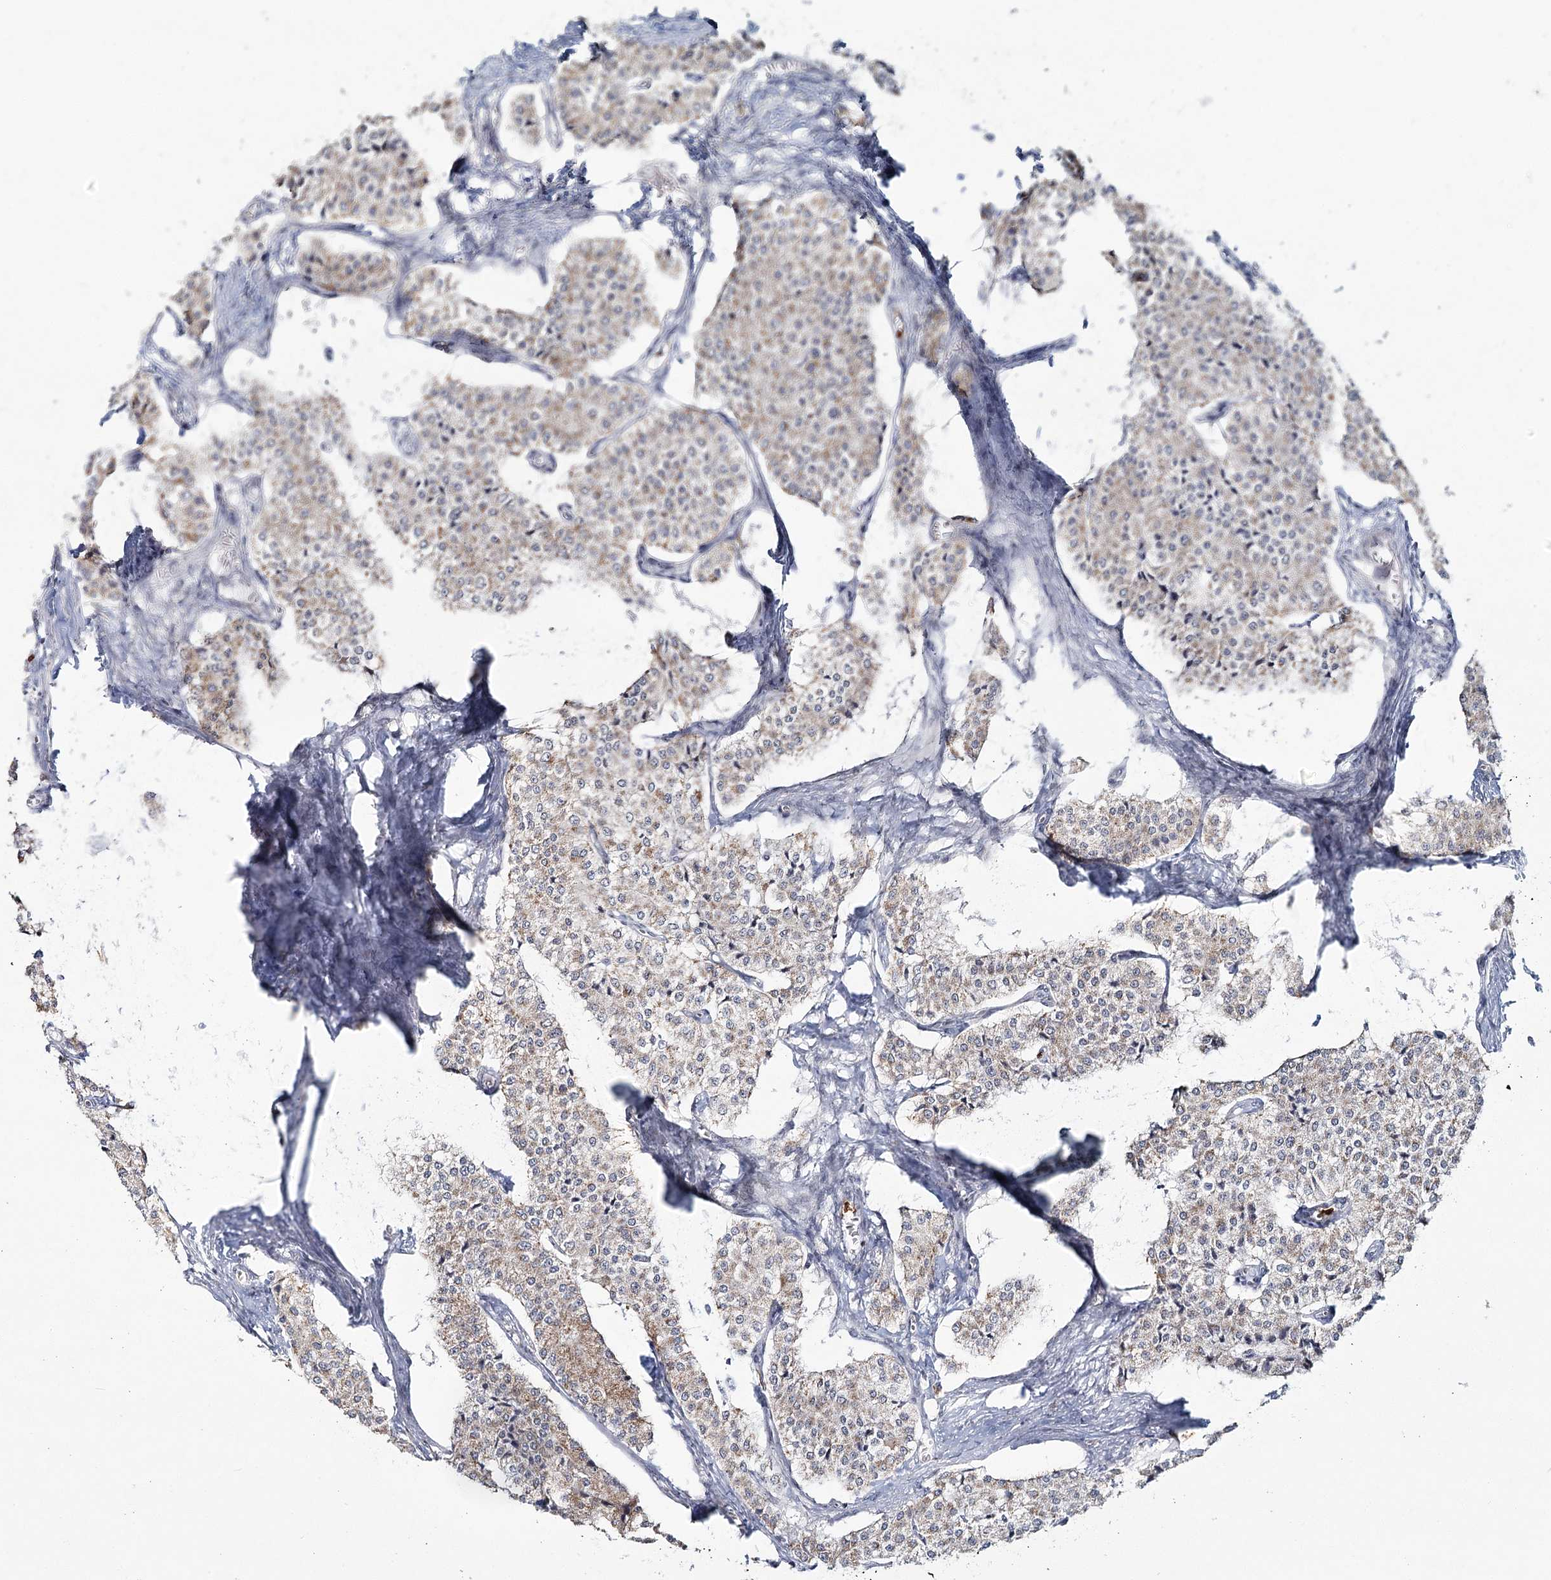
{"staining": {"intensity": "weak", "quantity": "25%-75%", "location": "cytoplasmic/membranous"}, "tissue": "carcinoid", "cell_type": "Tumor cells", "image_type": "cancer", "snomed": [{"axis": "morphology", "description": "Carcinoid, malignant, NOS"}, {"axis": "topography", "description": "Colon"}], "caption": "Immunohistochemical staining of human malignant carcinoid exhibits weak cytoplasmic/membranous protein positivity in approximately 25%-75% of tumor cells. Immunohistochemistry (ihc) stains the protein in brown and the nuclei are stained blue.", "gene": "ATAD1", "patient": {"sex": "female", "age": 52}}